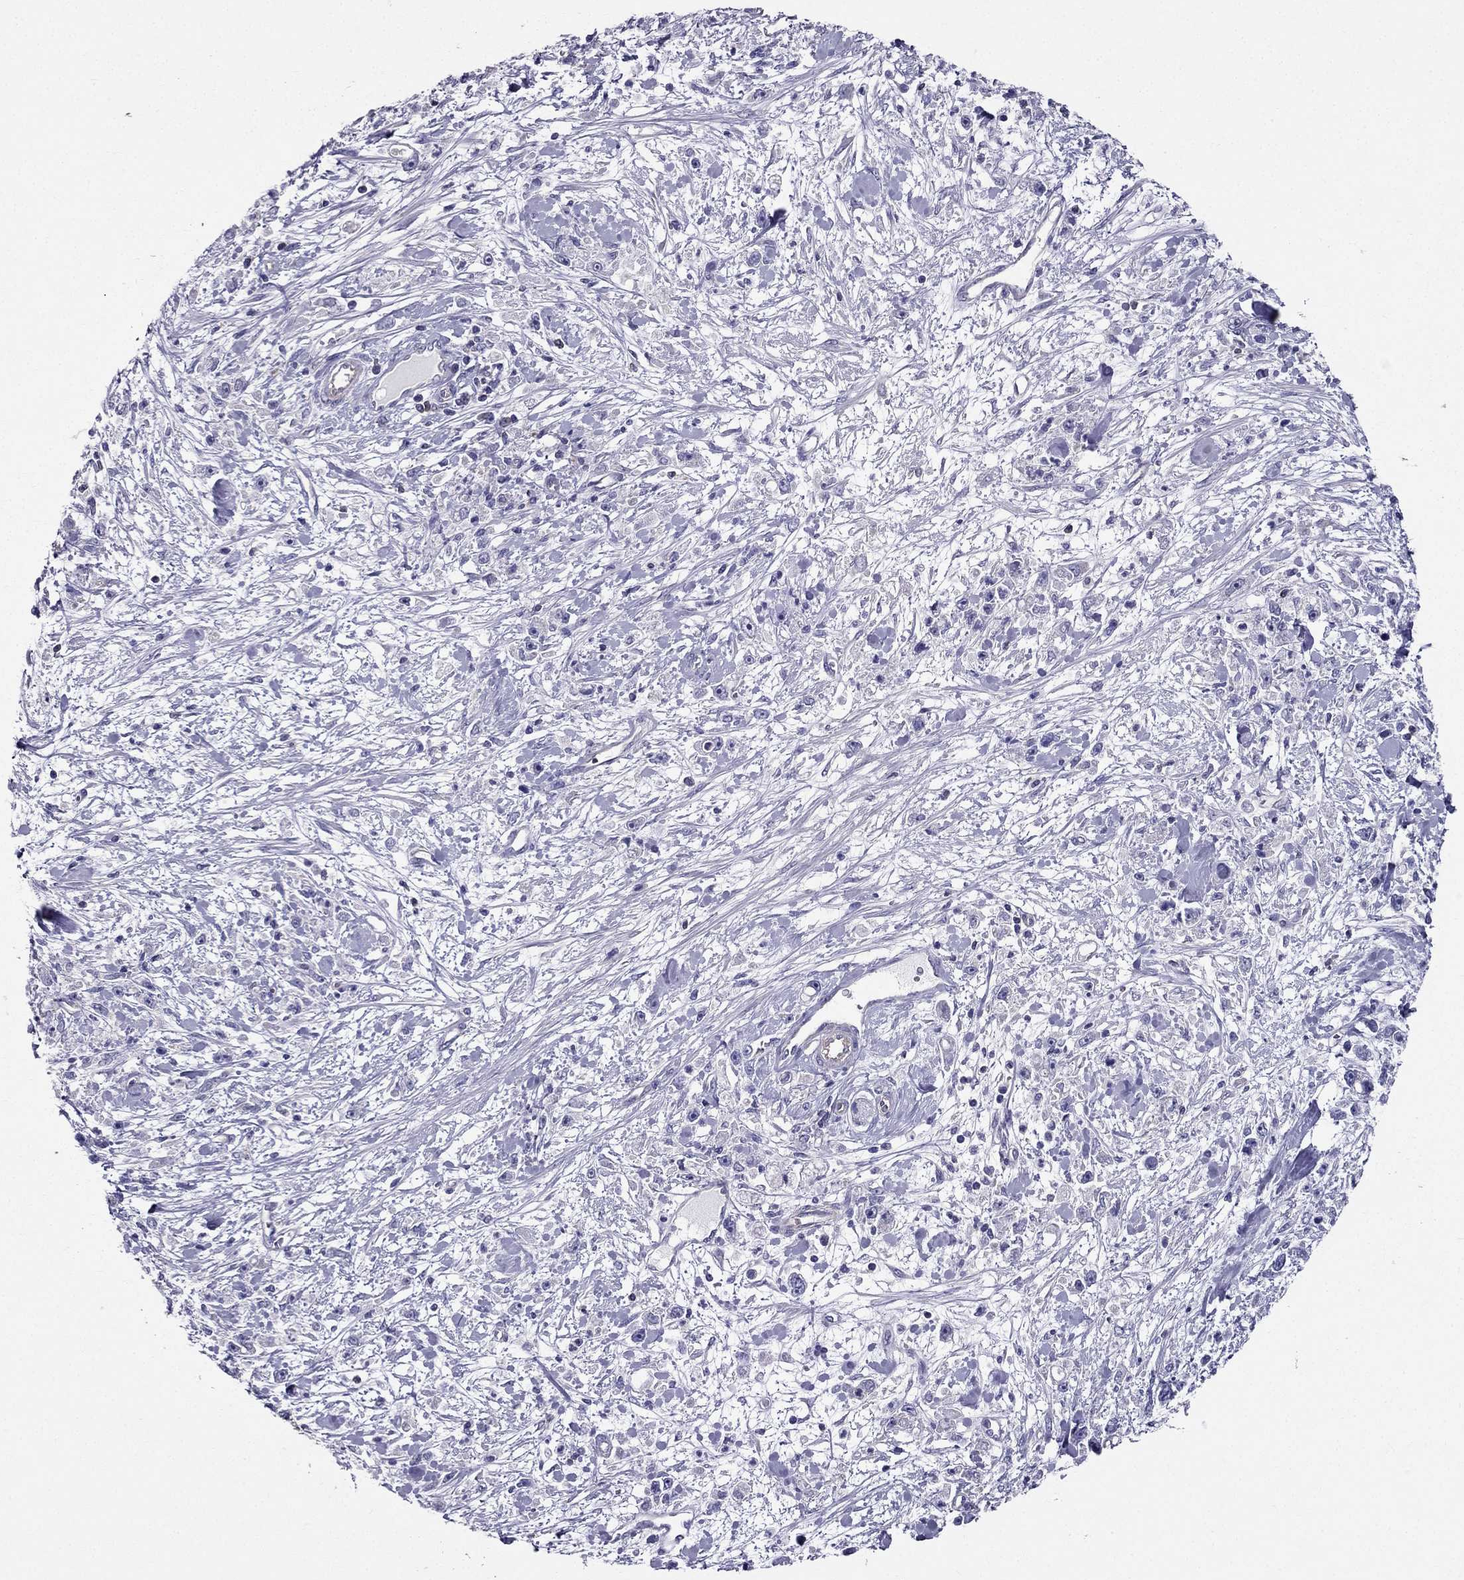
{"staining": {"intensity": "negative", "quantity": "none", "location": "none"}, "tissue": "stomach cancer", "cell_type": "Tumor cells", "image_type": "cancer", "snomed": [{"axis": "morphology", "description": "Adenocarcinoma, NOS"}, {"axis": "topography", "description": "Stomach"}], "caption": "Adenocarcinoma (stomach) stained for a protein using IHC shows no expression tumor cells.", "gene": "AAK1", "patient": {"sex": "female", "age": 59}}